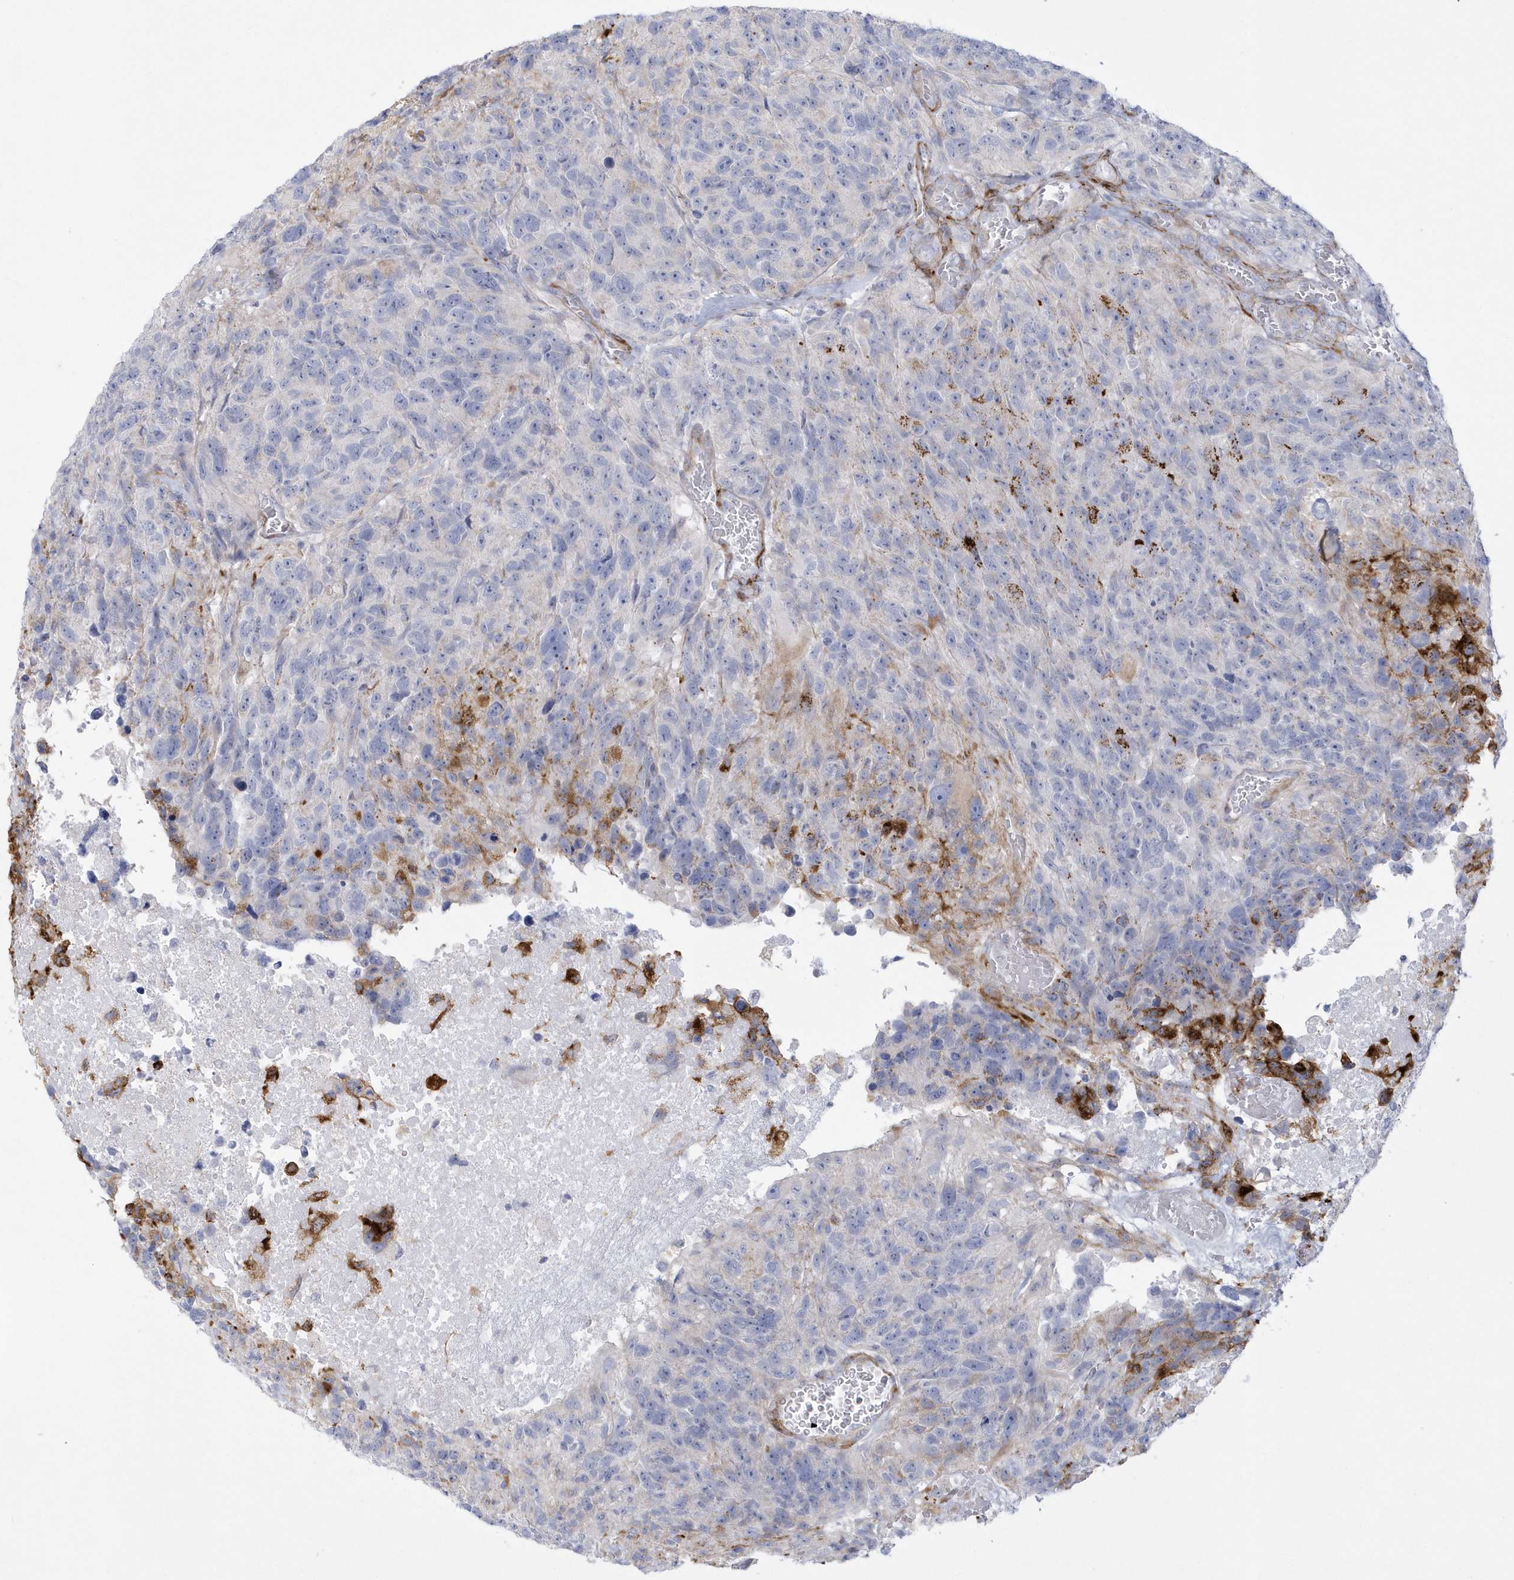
{"staining": {"intensity": "strong", "quantity": "<25%", "location": "cytoplasmic/membranous"}, "tissue": "glioma", "cell_type": "Tumor cells", "image_type": "cancer", "snomed": [{"axis": "morphology", "description": "Glioma, malignant, High grade"}, {"axis": "topography", "description": "Brain"}], "caption": "Glioma tissue shows strong cytoplasmic/membranous staining in about <25% of tumor cells", "gene": "WDR27", "patient": {"sex": "male", "age": 69}}